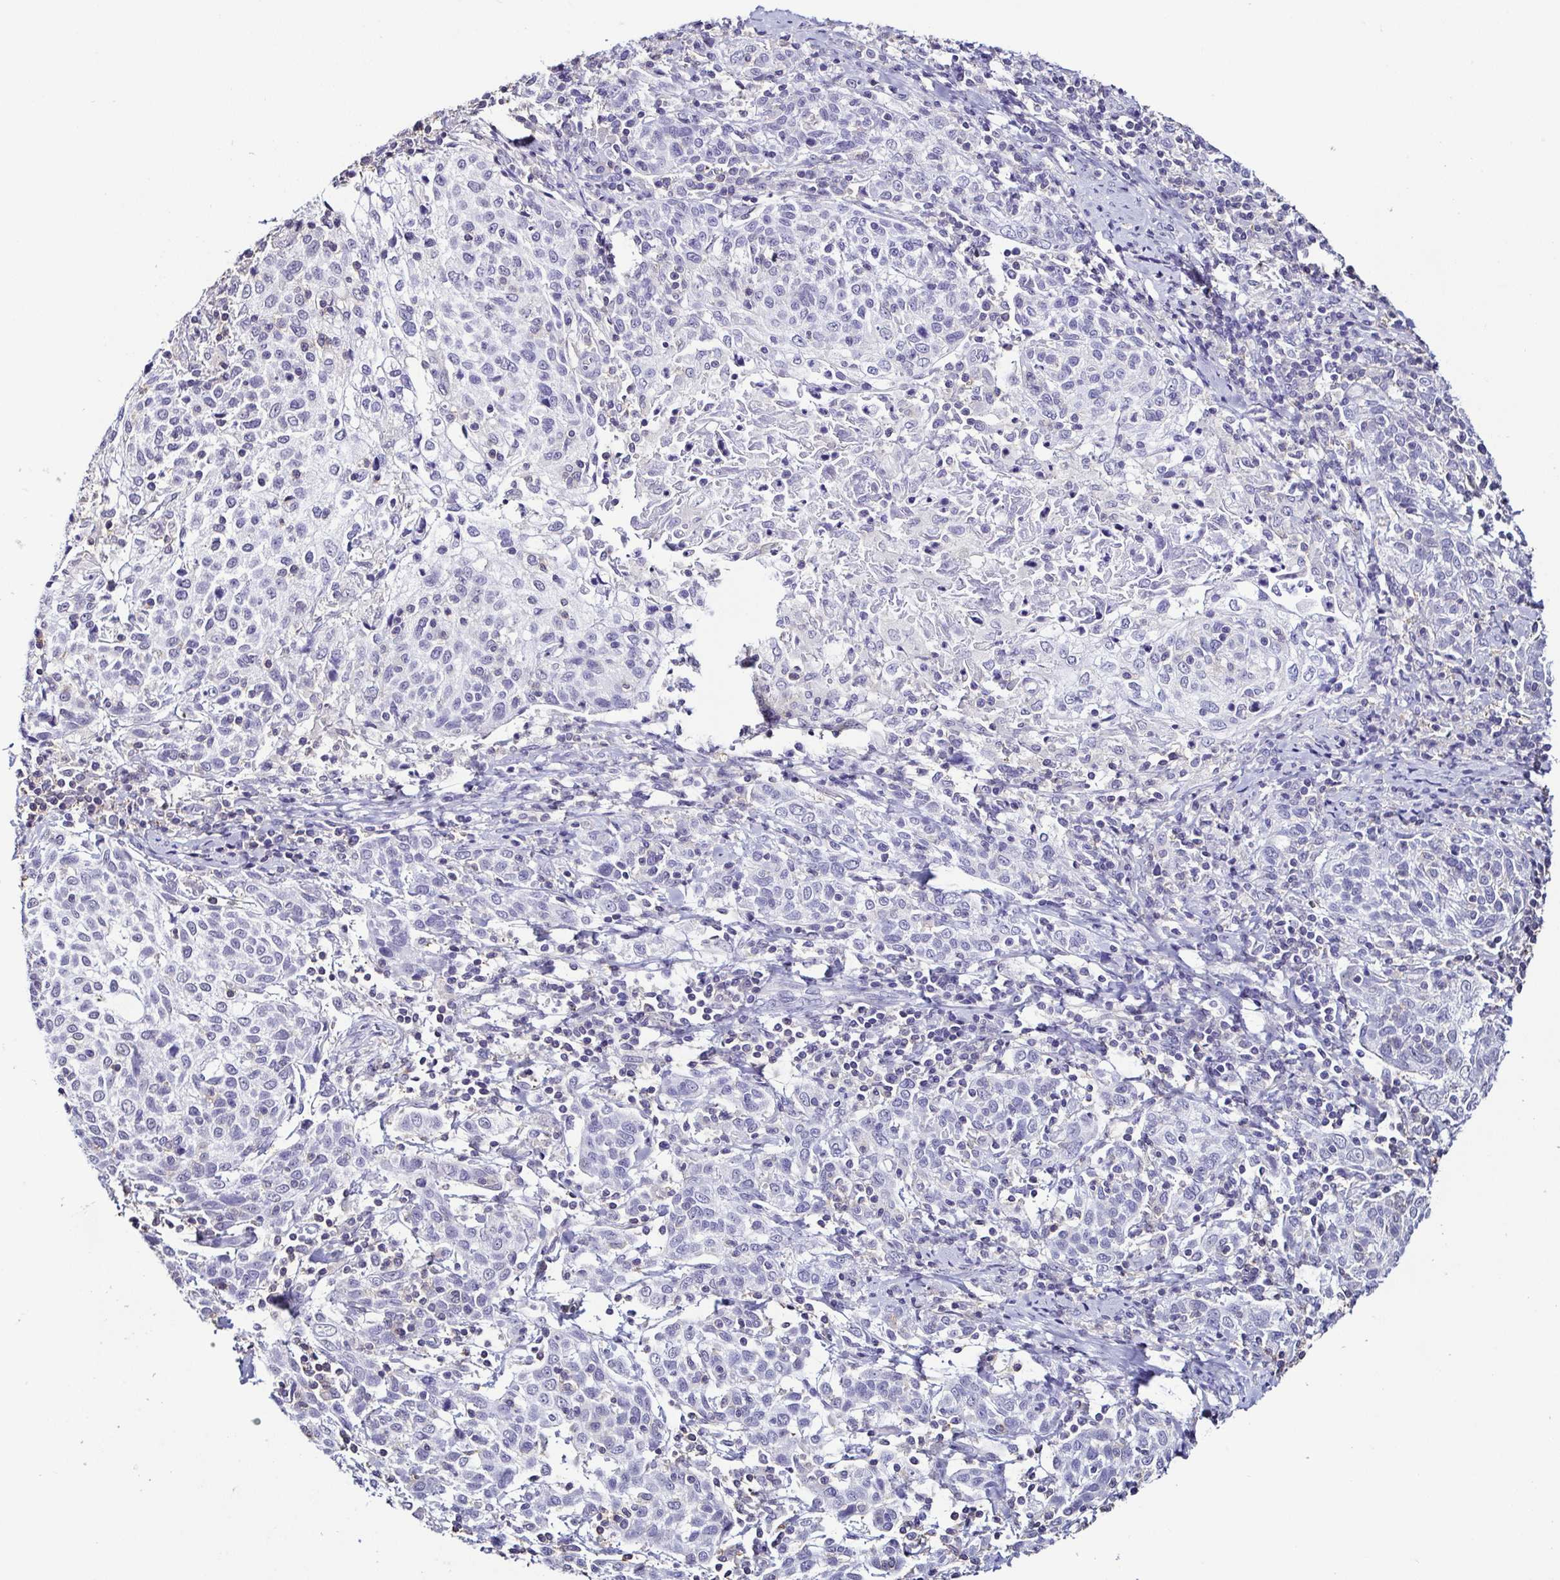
{"staining": {"intensity": "negative", "quantity": "none", "location": "none"}, "tissue": "cervical cancer", "cell_type": "Tumor cells", "image_type": "cancer", "snomed": [{"axis": "morphology", "description": "Squamous cell carcinoma, NOS"}, {"axis": "topography", "description": "Cervix"}], "caption": "IHC of cervical squamous cell carcinoma demonstrates no staining in tumor cells. (Immunohistochemistry, brightfield microscopy, high magnification).", "gene": "TNNT2", "patient": {"sex": "female", "age": 61}}